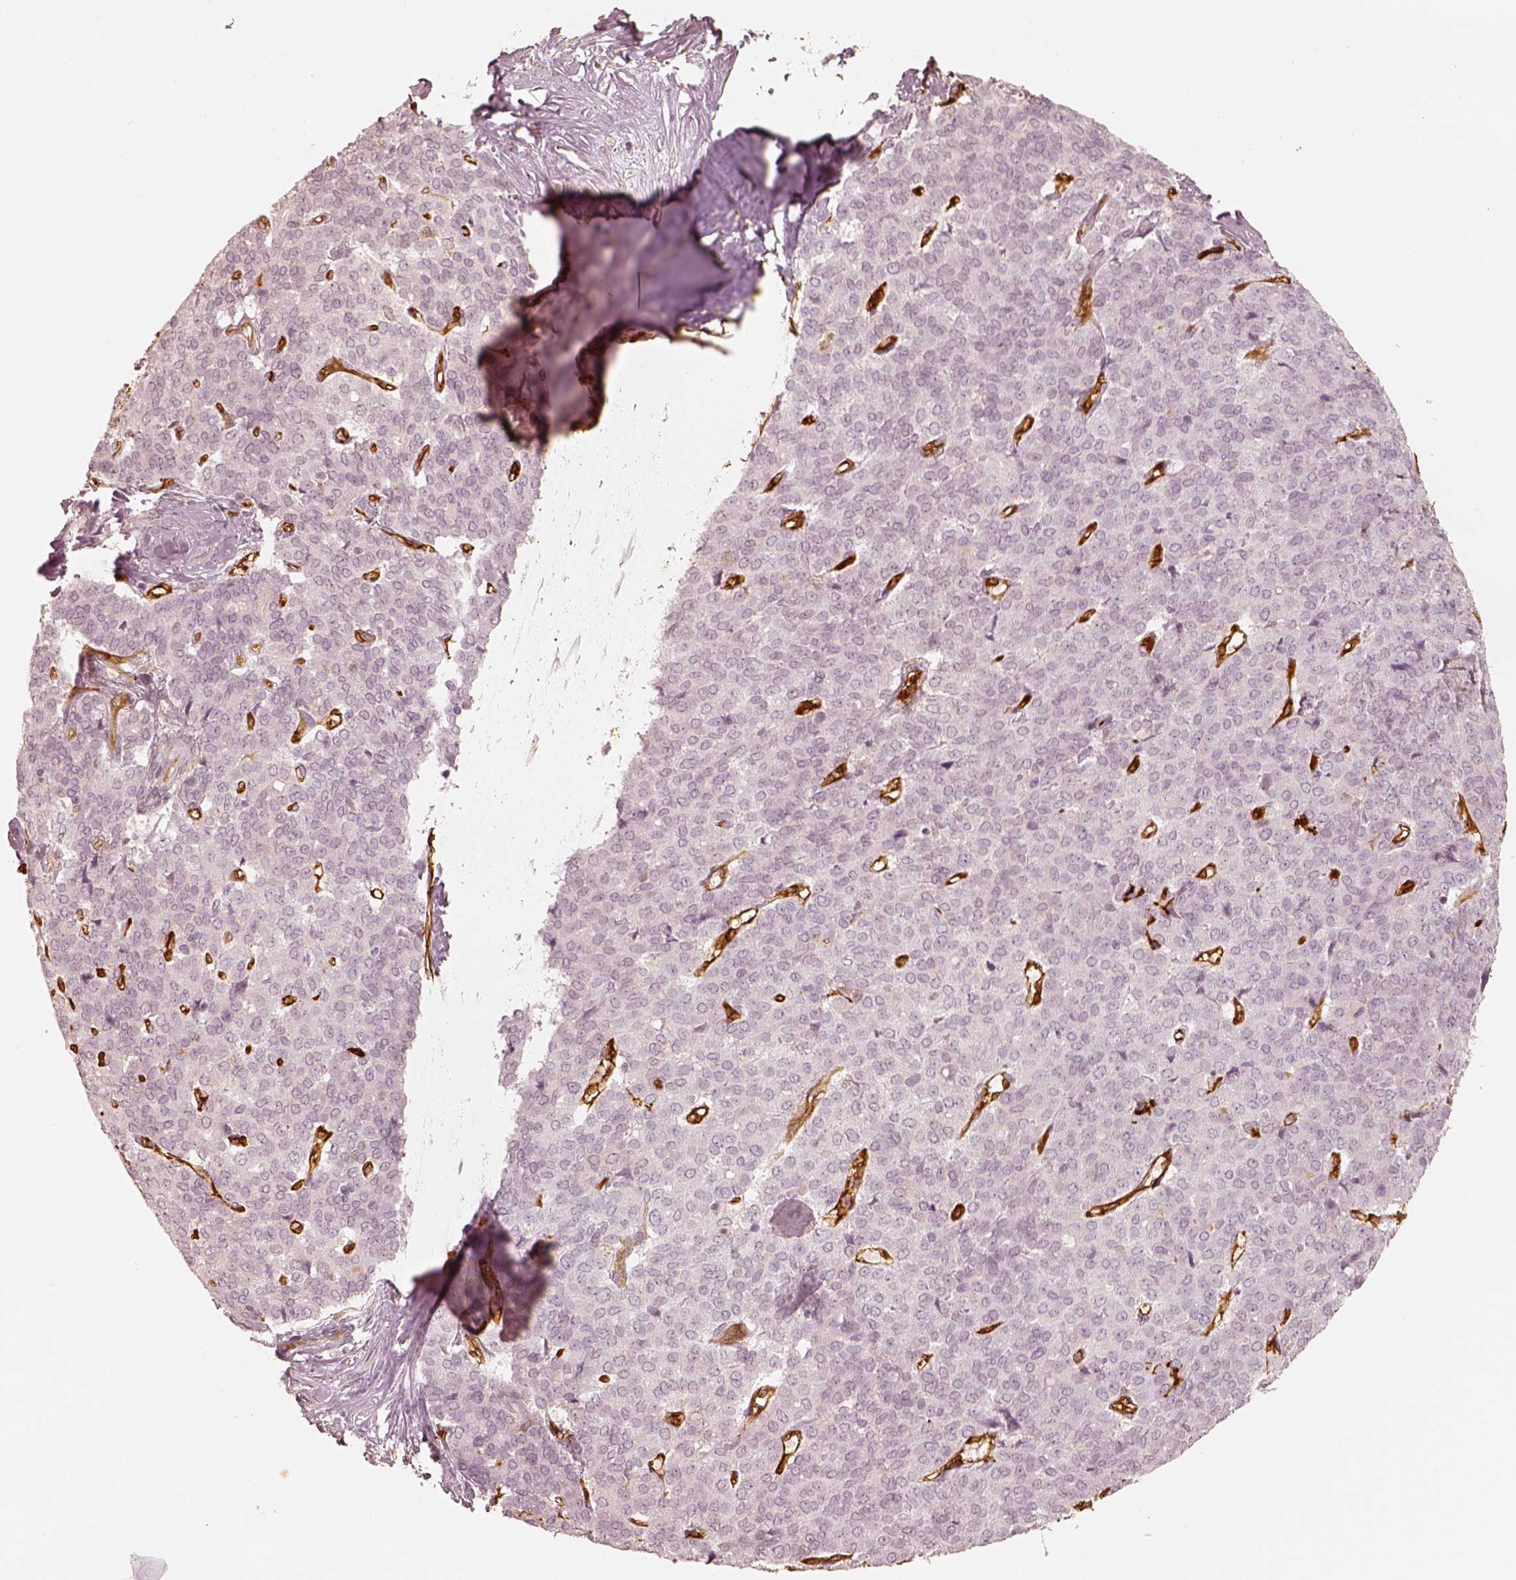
{"staining": {"intensity": "negative", "quantity": "none", "location": "none"}, "tissue": "liver cancer", "cell_type": "Tumor cells", "image_type": "cancer", "snomed": [{"axis": "morphology", "description": "Cholangiocarcinoma"}, {"axis": "topography", "description": "Liver"}], "caption": "Micrograph shows no significant protein staining in tumor cells of cholangiocarcinoma (liver).", "gene": "FSCN1", "patient": {"sex": "female", "age": 47}}